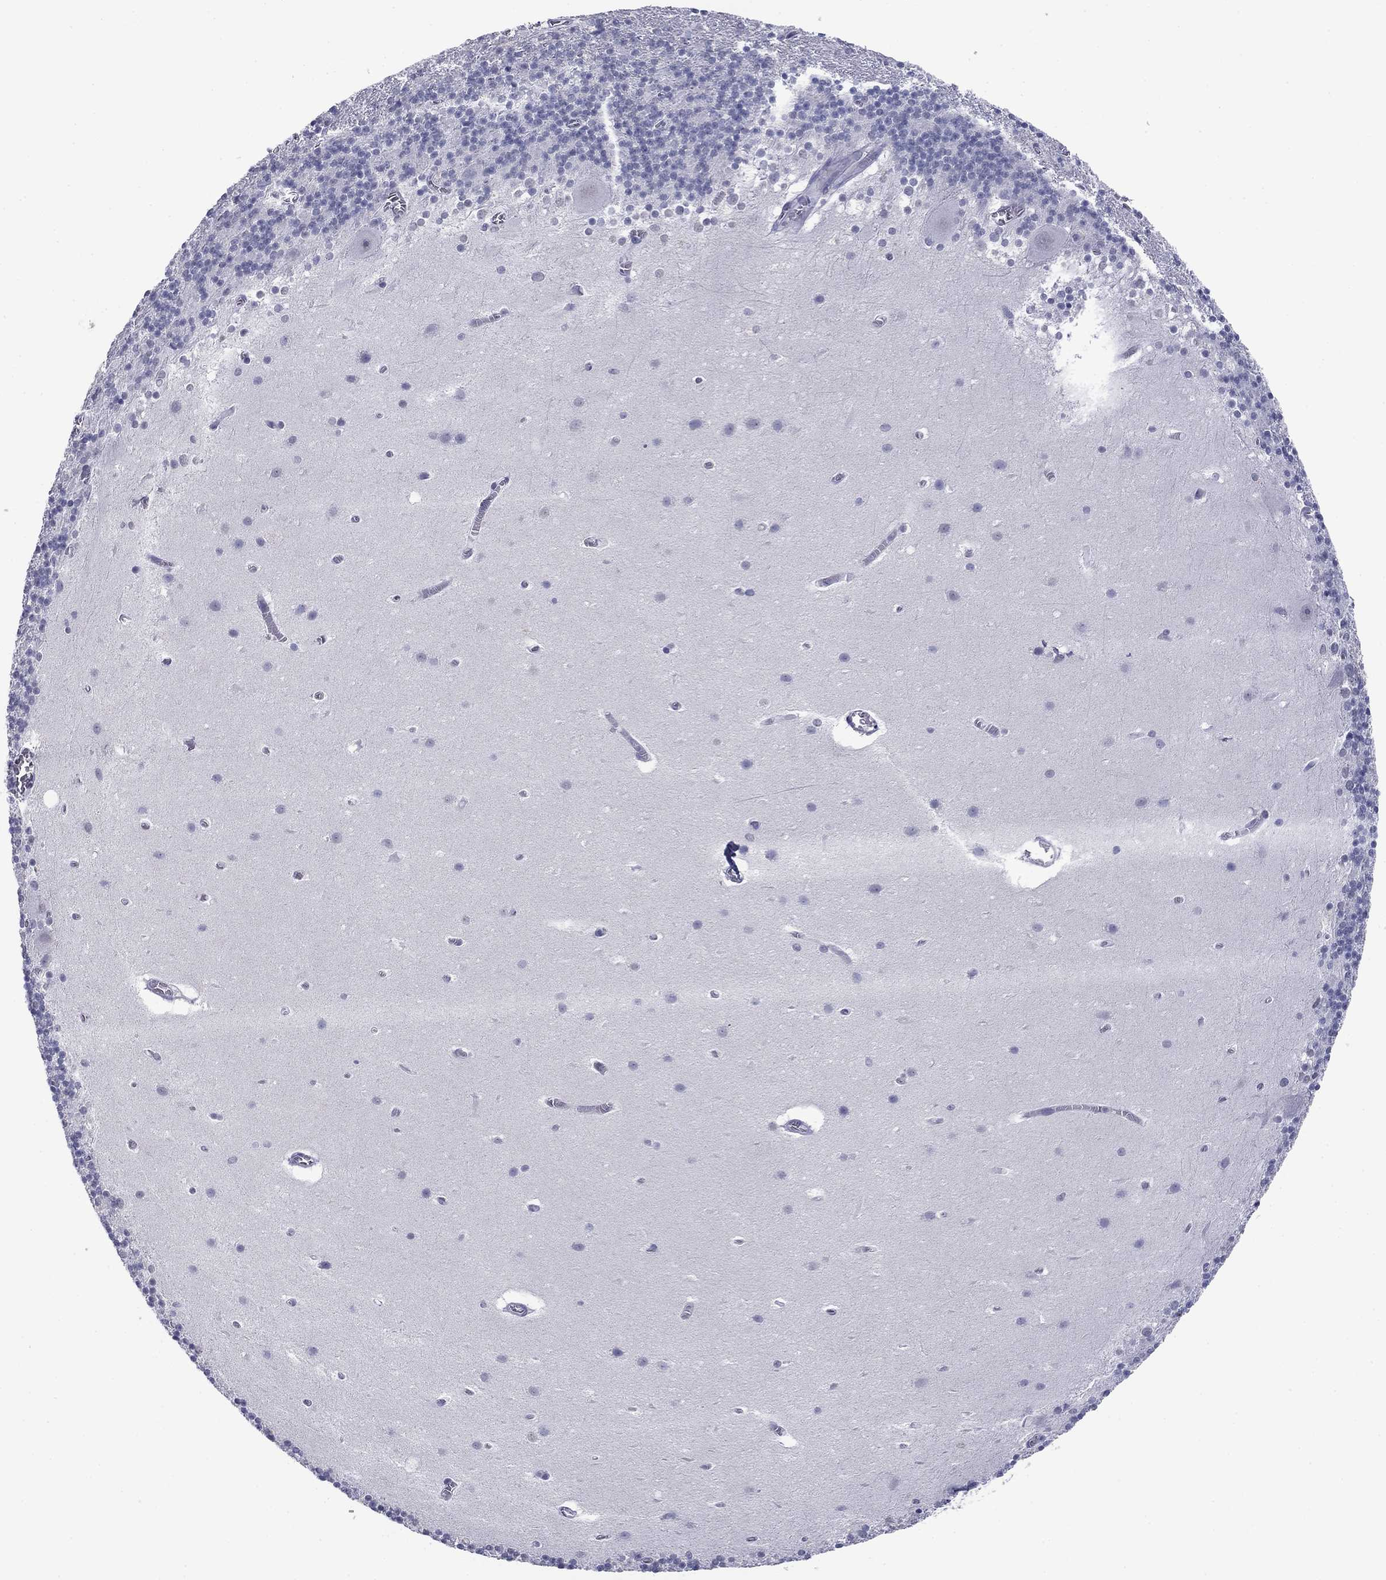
{"staining": {"intensity": "negative", "quantity": "none", "location": "none"}, "tissue": "cerebellum", "cell_type": "Cells in granular layer", "image_type": "normal", "snomed": [{"axis": "morphology", "description": "Normal tissue, NOS"}, {"axis": "topography", "description": "Cerebellum"}], "caption": "This photomicrograph is of unremarkable cerebellum stained with immunohistochemistry to label a protein in brown with the nuclei are counter-stained blue. There is no staining in cells in granular layer.", "gene": "HAO1", "patient": {"sex": "male", "age": 70}}